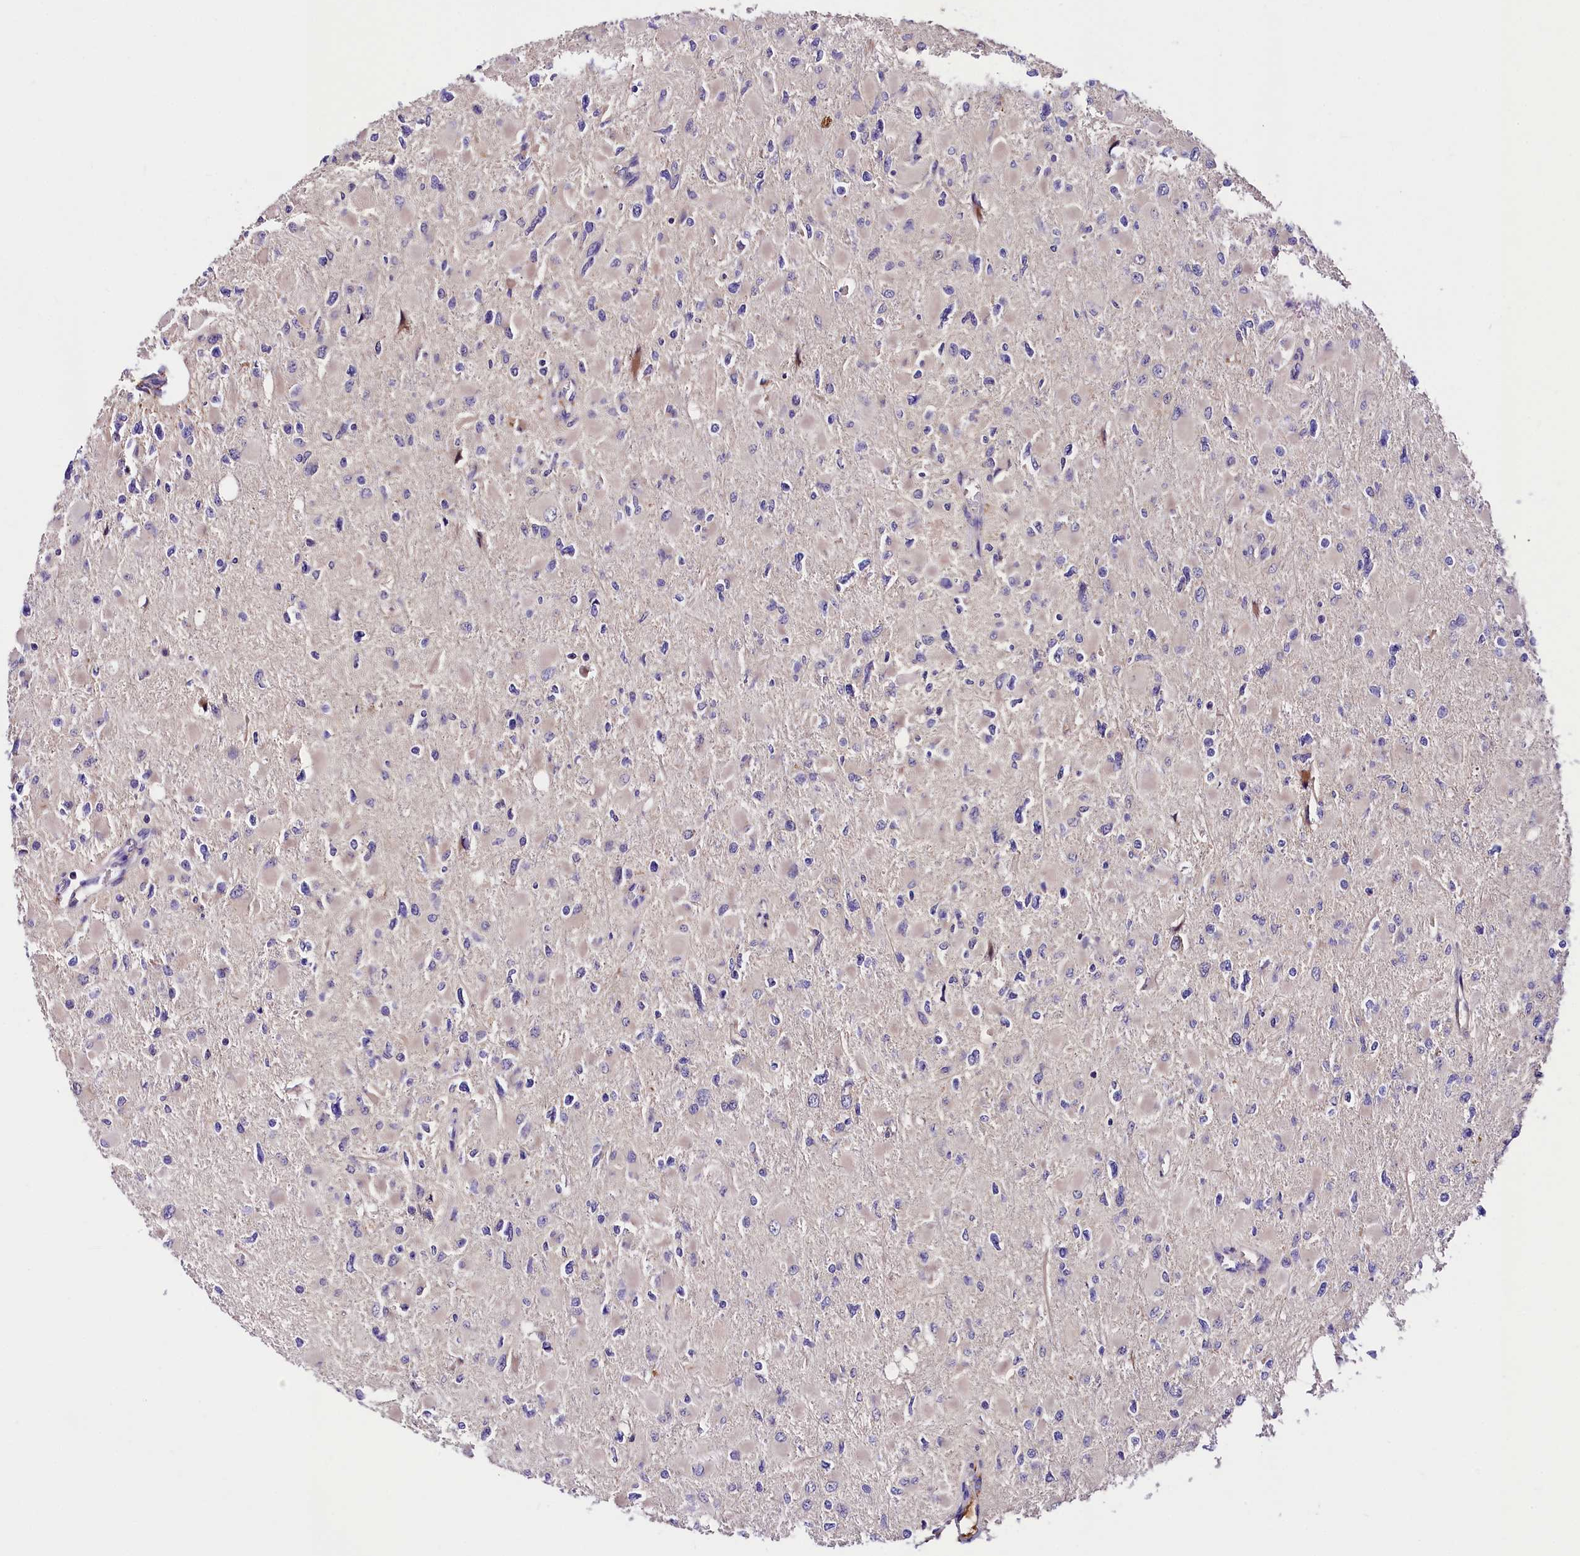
{"staining": {"intensity": "negative", "quantity": "none", "location": "none"}, "tissue": "glioma", "cell_type": "Tumor cells", "image_type": "cancer", "snomed": [{"axis": "morphology", "description": "Glioma, malignant, High grade"}, {"axis": "topography", "description": "Cerebral cortex"}], "caption": "Malignant glioma (high-grade) was stained to show a protein in brown. There is no significant positivity in tumor cells.", "gene": "ARMC6", "patient": {"sex": "female", "age": 36}}